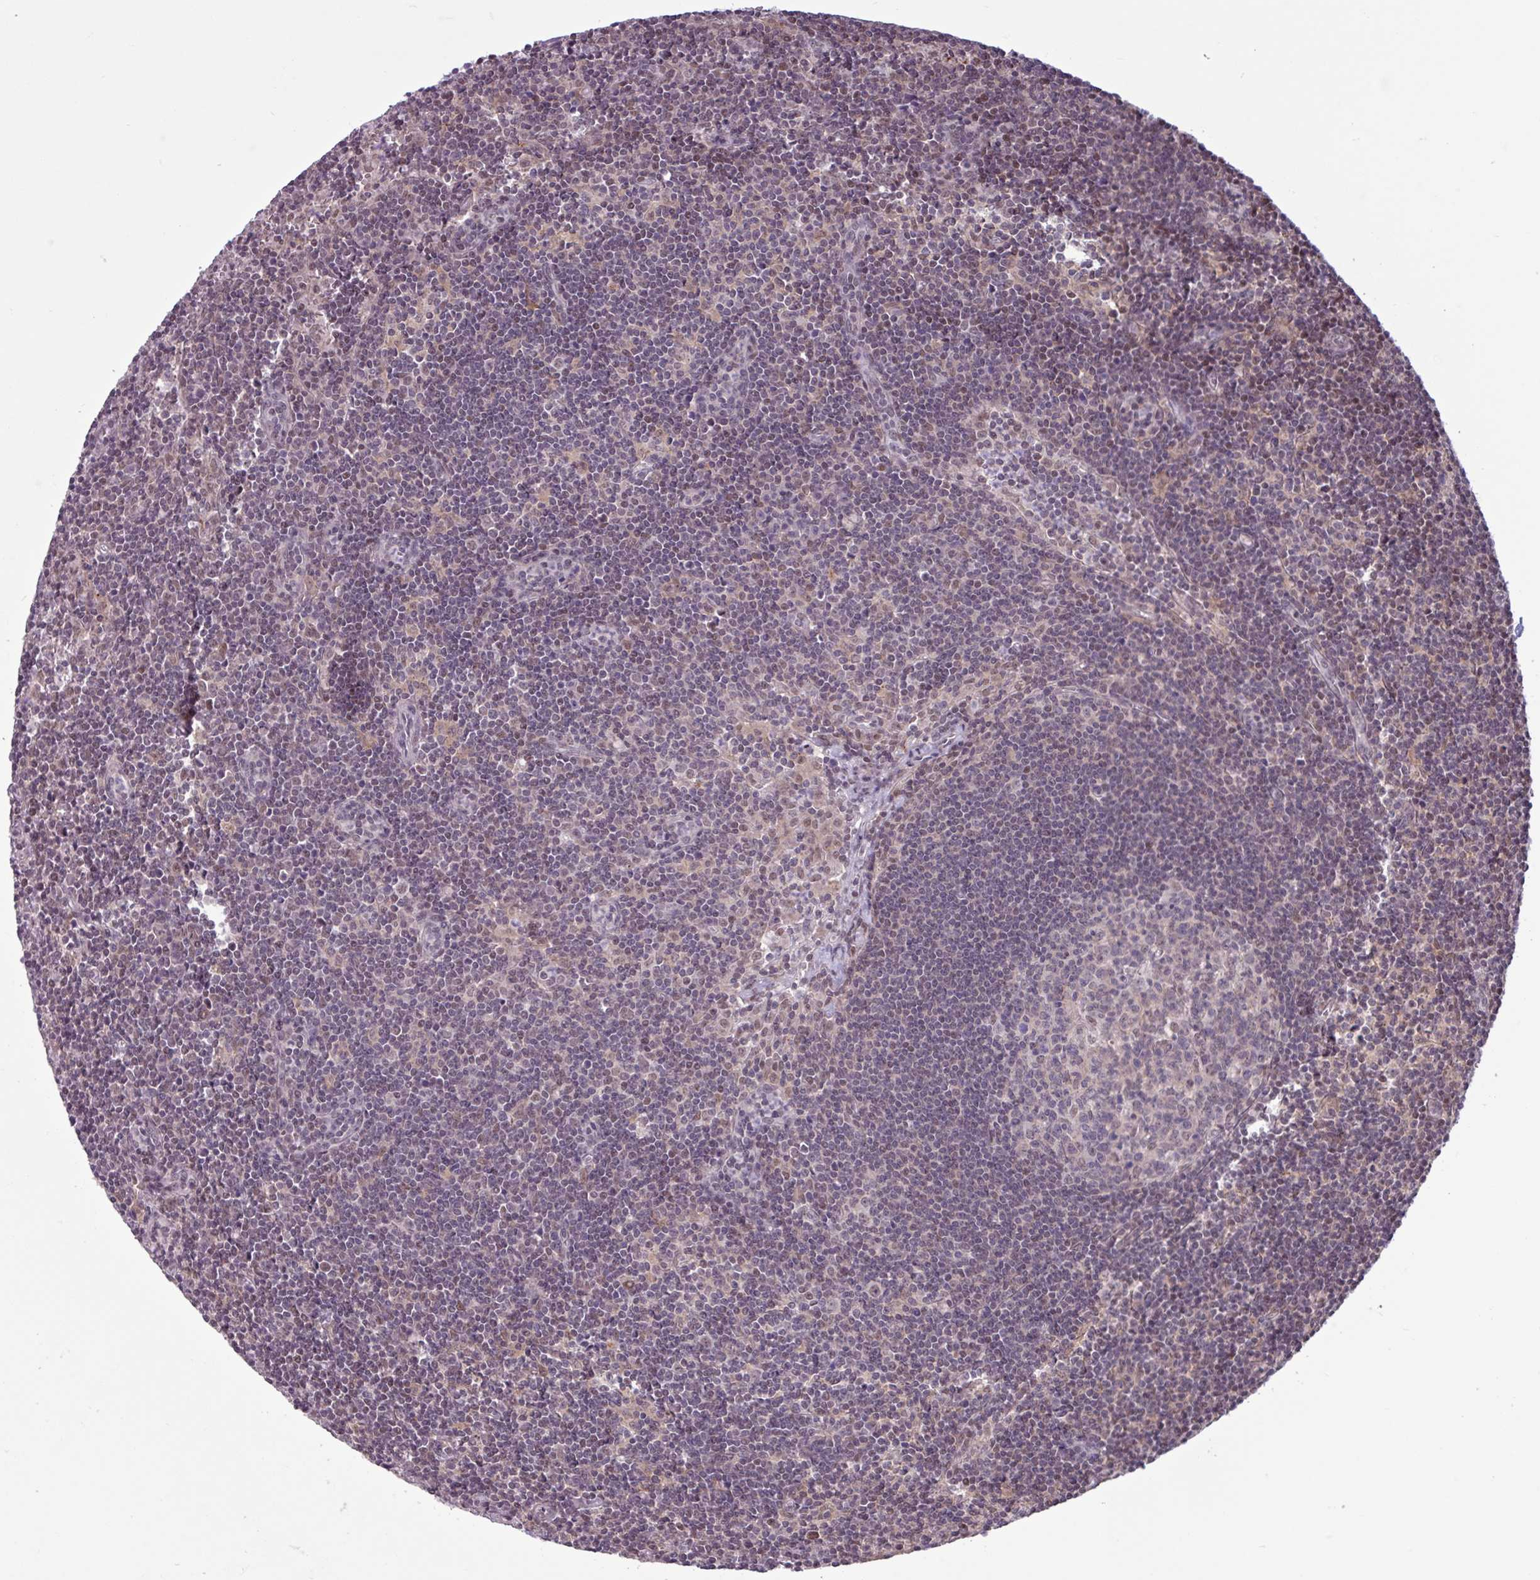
{"staining": {"intensity": "weak", "quantity": "25%-75%", "location": "nuclear"}, "tissue": "lymph node", "cell_type": "Germinal center cells", "image_type": "normal", "snomed": [{"axis": "morphology", "description": "Normal tissue, NOS"}, {"axis": "topography", "description": "Lymph node"}], "caption": "Weak nuclear staining for a protein is present in approximately 25%-75% of germinal center cells of unremarkable lymph node using immunohistochemistry.", "gene": "NOTCH2", "patient": {"sex": "female", "age": 29}}